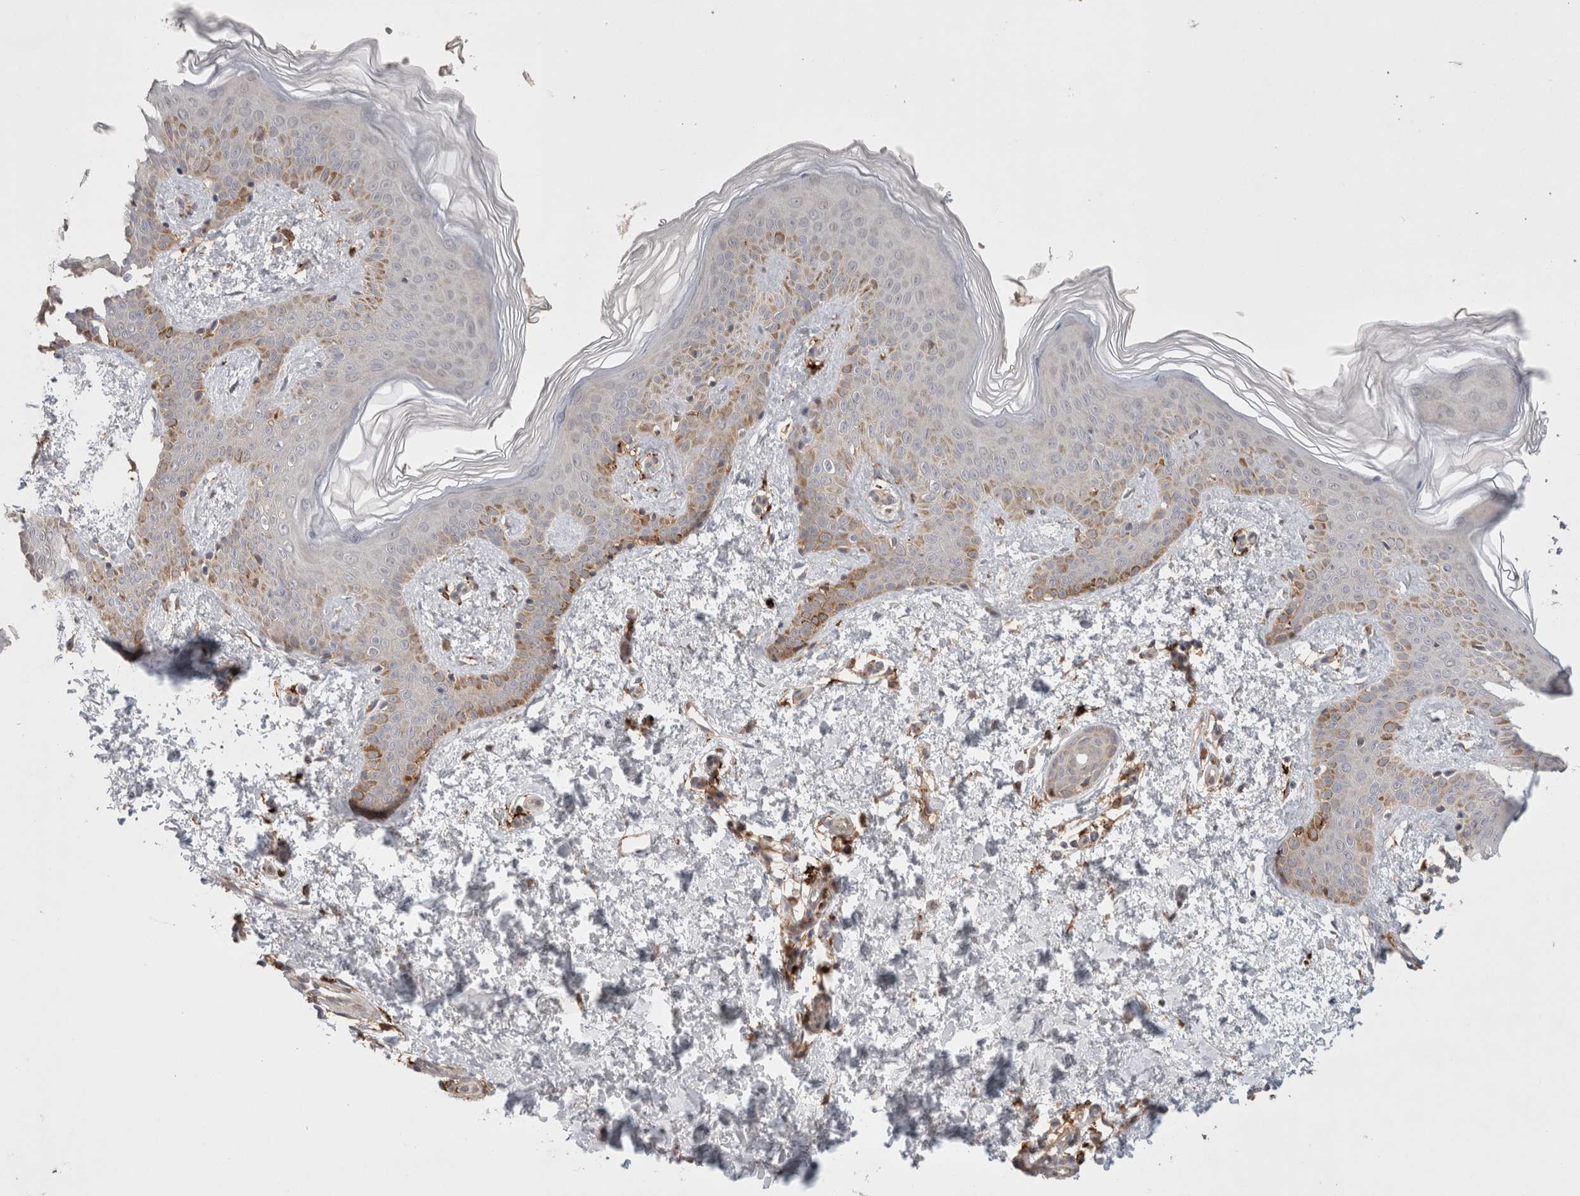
{"staining": {"intensity": "negative", "quantity": "none", "location": "none"}, "tissue": "skin", "cell_type": "Fibroblasts", "image_type": "normal", "snomed": [{"axis": "morphology", "description": "Normal tissue, NOS"}, {"axis": "morphology", "description": "Neoplasm, benign, NOS"}, {"axis": "topography", "description": "Skin"}, {"axis": "topography", "description": "Soft tissue"}], "caption": "Normal skin was stained to show a protein in brown. There is no significant staining in fibroblasts.", "gene": "HROB", "patient": {"sex": "male", "age": 26}}